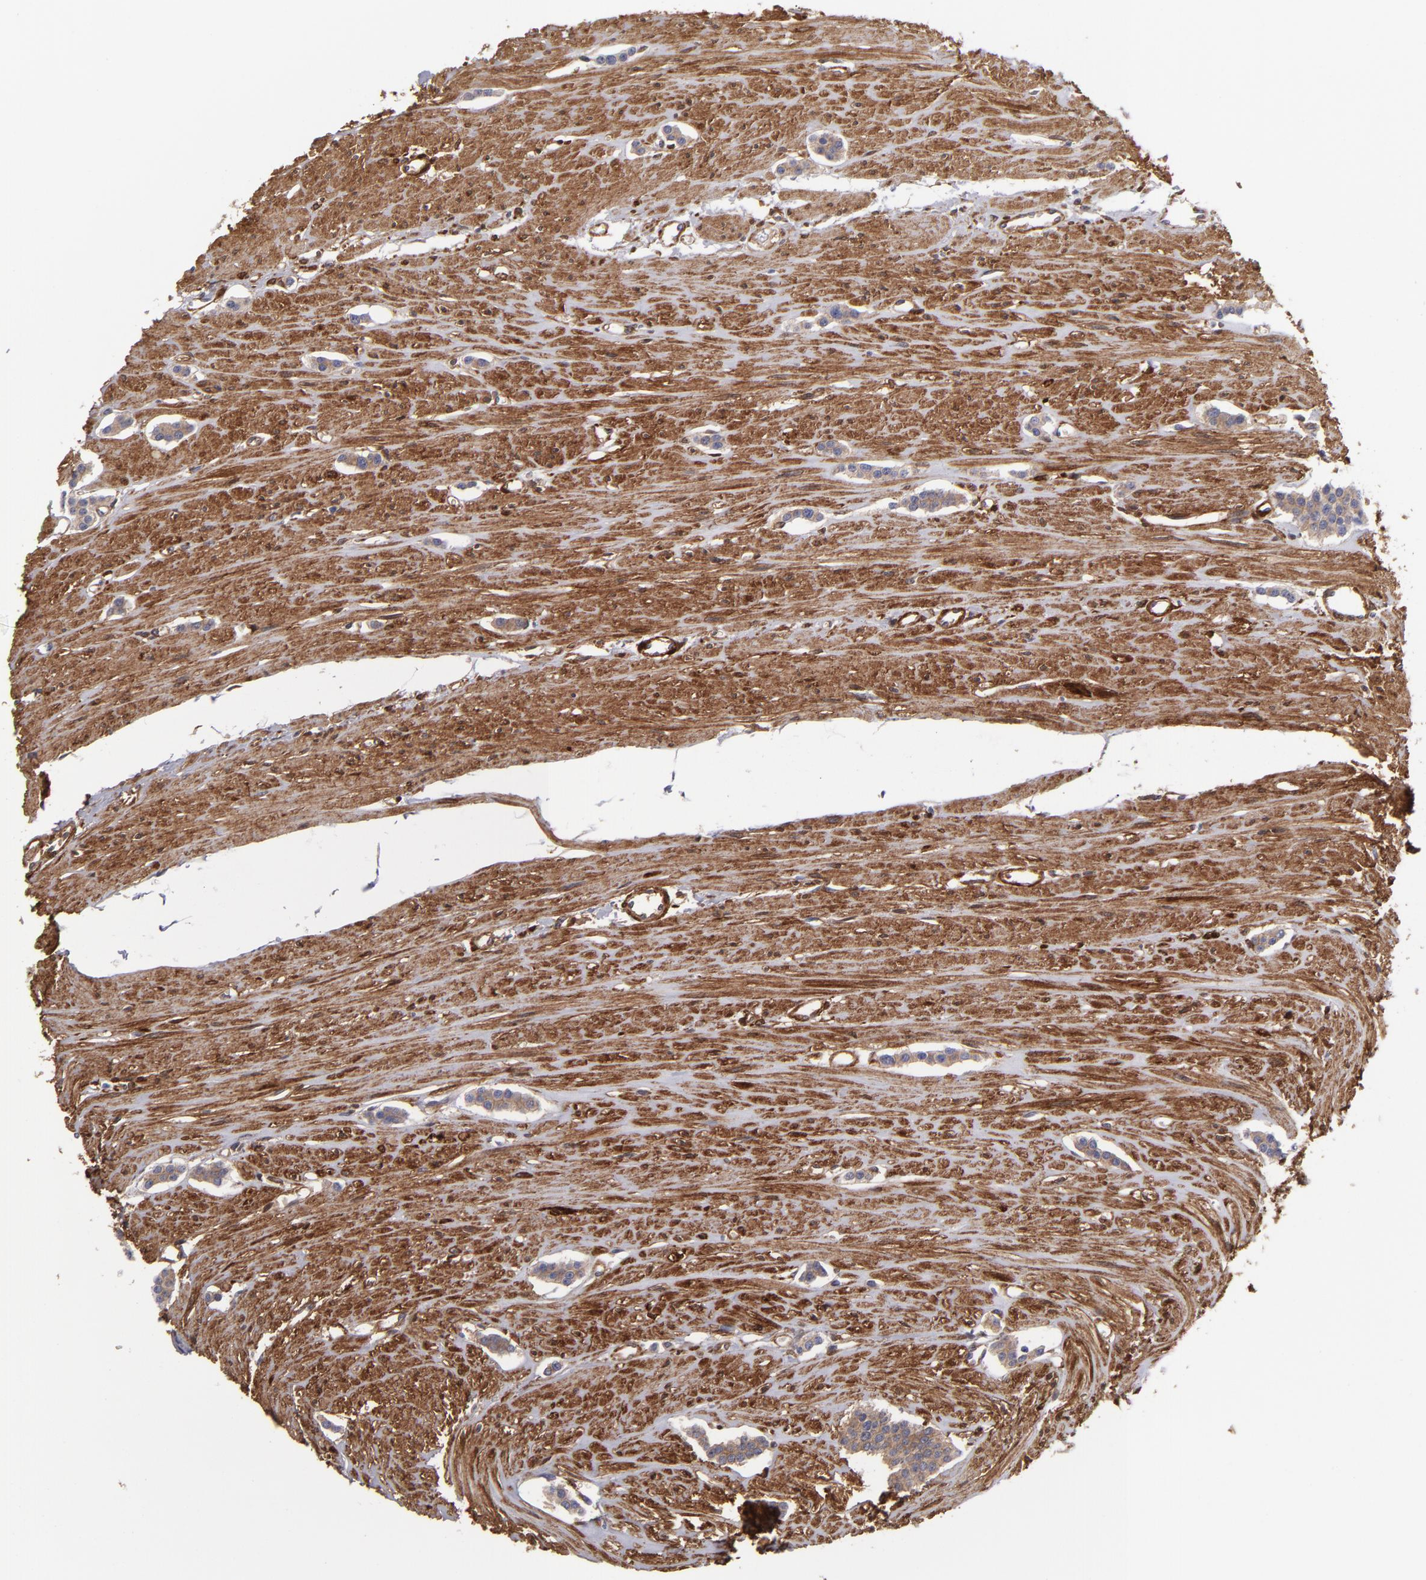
{"staining": {"intensity": "weak", "quantity": ">75%", "location": "cytoplasmic/membranous"}, "tissue": "carcinoid", "cell_type": "Tumor cells", "image_type": "cancer", "snomed": [{"axis": "morphology", "description": "Carcinoid, malignant, NOS"}, {"axis": "topography", "description": "Small intestine"}], "caption": "Immunohistochemical staining of human carcinoid shows low levels of weak cytoplasmic/membranous protein staining in approximately >75% of tumor cells.", "gene": "VCL", "patient": {"sex": "male", "age": 60}}